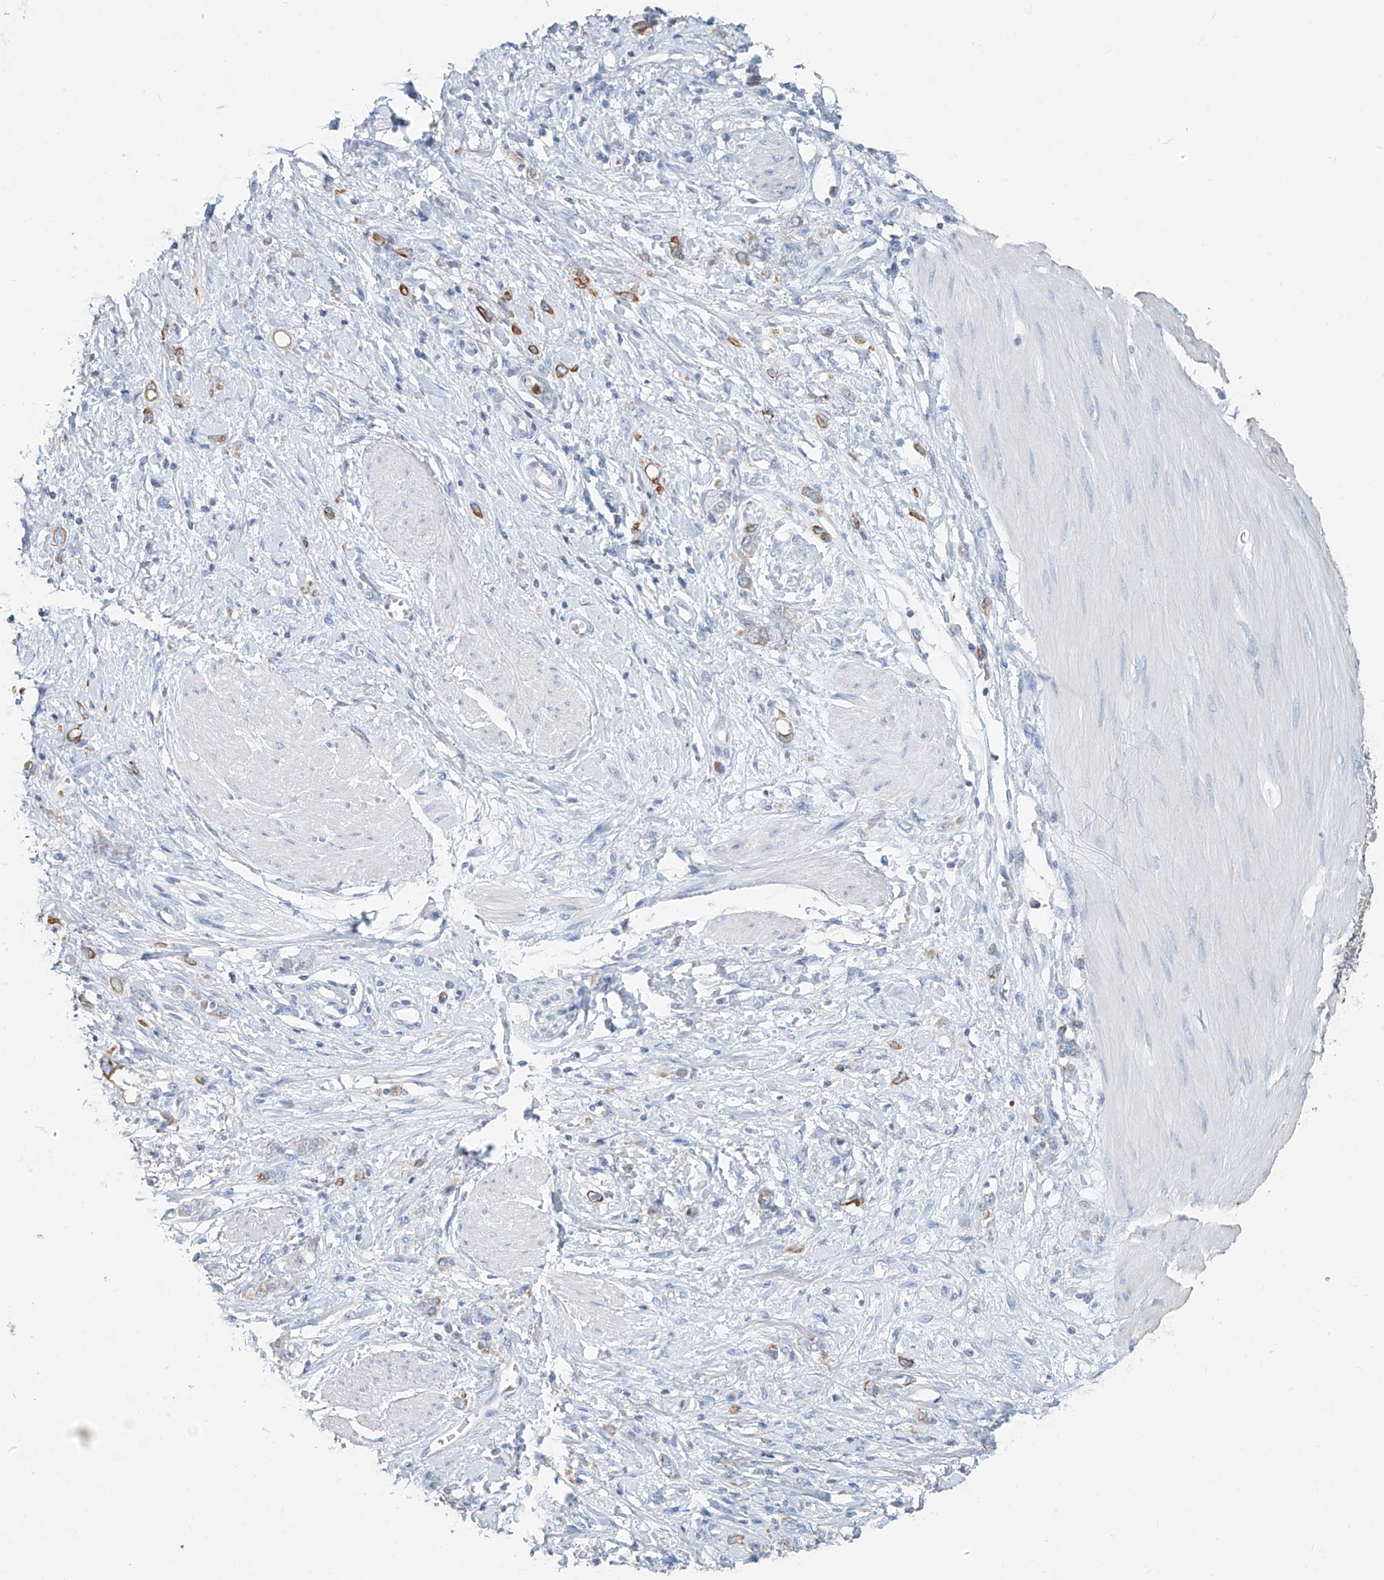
{"staining": {"intensity": "negative", "quantity": "none", "location": "none"}, "tissue": "stomach cancer", "cell_type": "Tumor cells", "image_type": "cancer", "snomed": [{"axis": "morphology", "description": "Adenocarcinoma, NOS"}, {"axis": "topography", "description": "Stomach"}], "caption": "This is a image of immunohistochemistry staining of adenocarcinoma (stomach), which shows no staining in tumor cells.", "gene": "PAFAH1B3", "patient": {"sex": "female", "age": 76}}